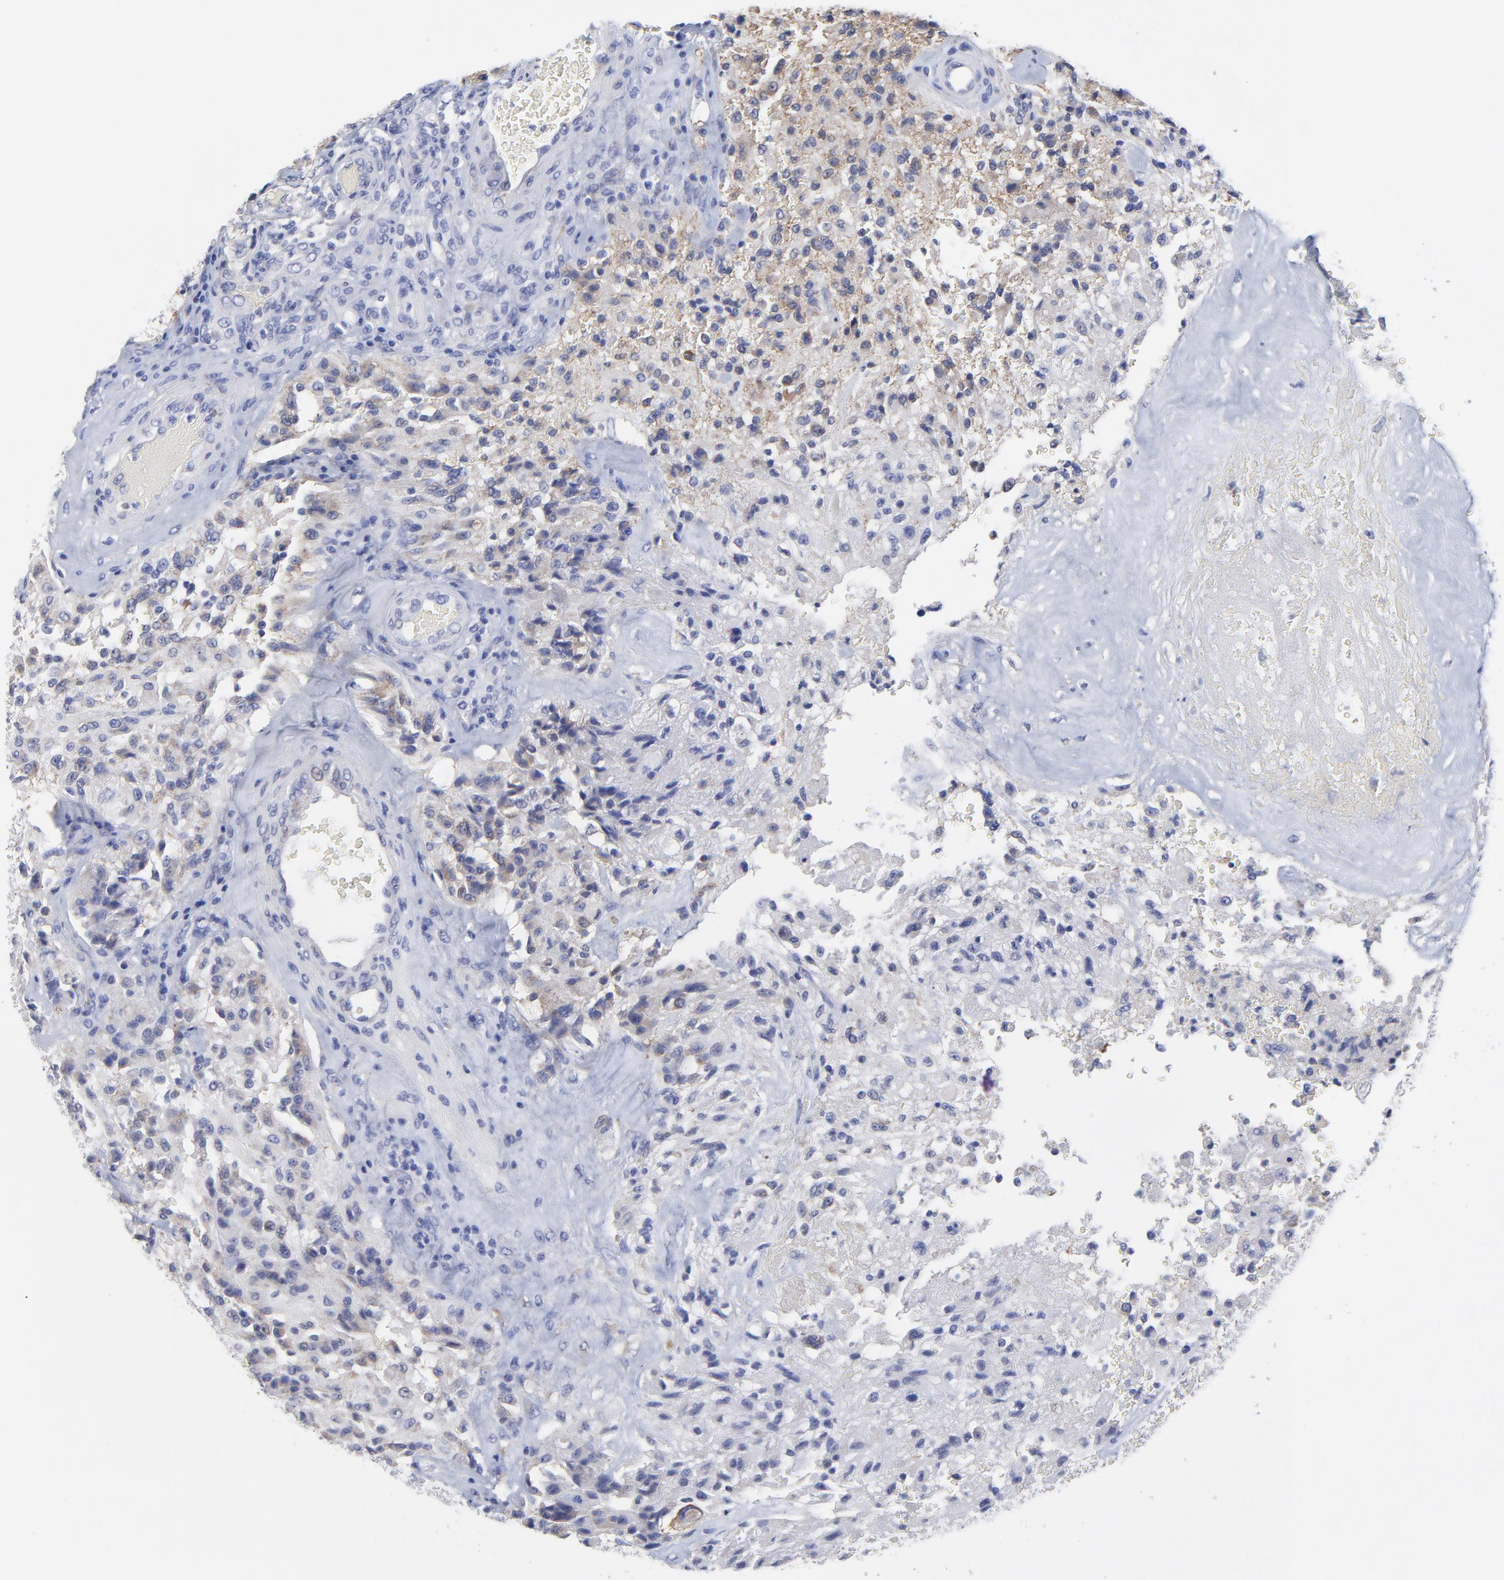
{"staining": {"intensity": "weak", "quantity": "<25%", "location": "cytoplasmic/membranous"}, "tissue": "glioma", "cell_type": "Tumor cells", "image_type": "cancer", "snomed": [{"axis": "morphology", "description": "Normal tissue, NOS"}, {"axis": "morphology", "description": "Glioma, malignant, High grade"}, {"axis": "topography", "description": "Cerebral cortex"}], "caption": "Protein analysis of high-grade glioma (malignant) shows no significant staining in tumor cells.", "gene": "DUSP9", "patient": {"sex": "male", "age": 56}}